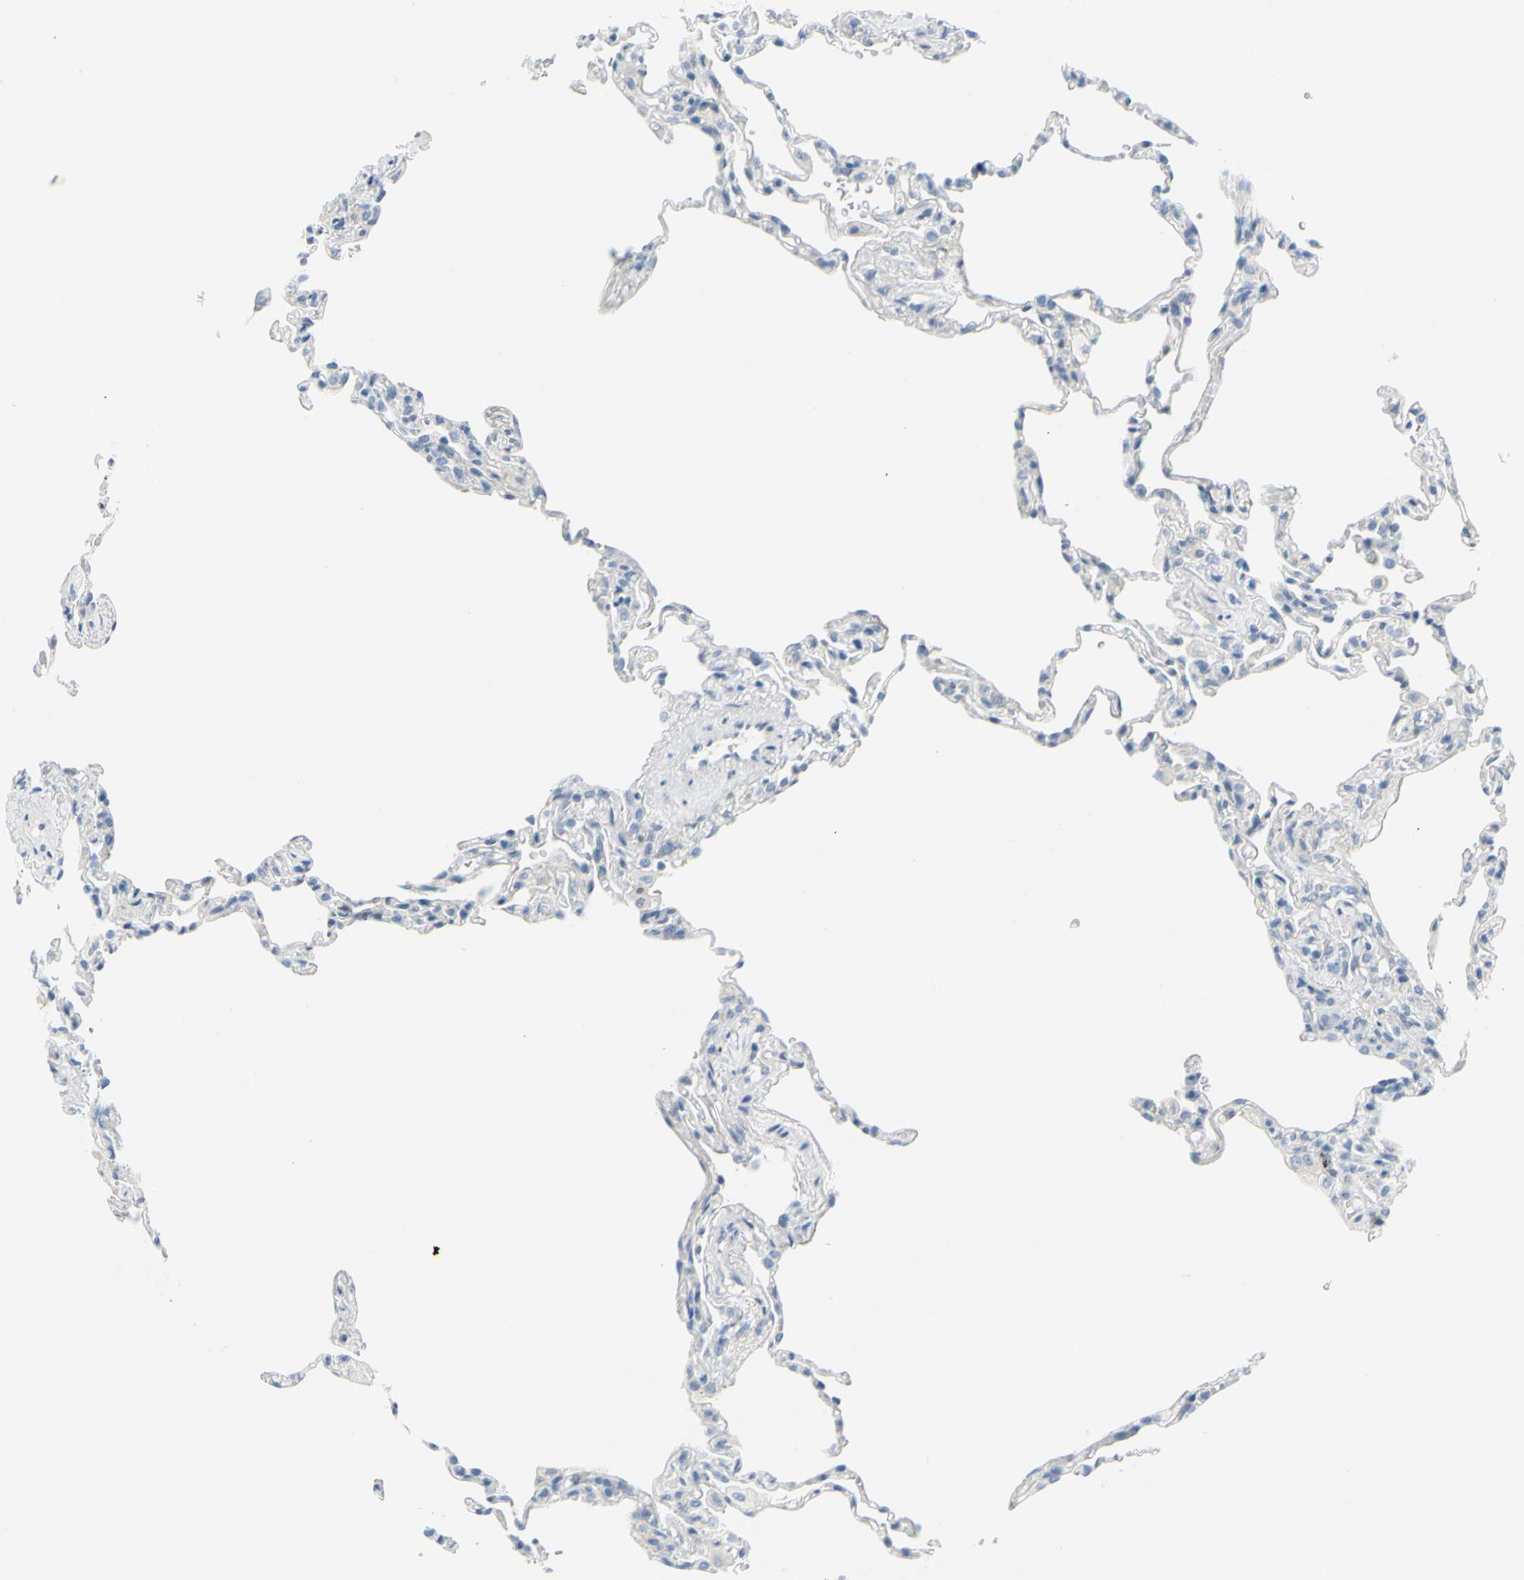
{"staining": {"intensity": "negative", "quantity": "none", "location": "none"}, "tissue": "lung", "cell_type": "Alveolar cells", "image_type": "normal", "snomed": [{"axis": "morphology", "description": "Normal tissue, NOS"}, {"axis": "topography", "description": "Lung"}], "caption": "Immunohistochemistry photomicrograph of normal lung: human lung stained with DAB demonstrates no significant protein staining in alveolar cells. The staining was performed using DAB (3,3'-diaminobenzidine) to visualize the protein expression in brown, while the nuclei were stained in blue with hematoxylin (Magnification: 20x).", "gene": "DCT", "patient": {"sex": "male", "age": 59}}